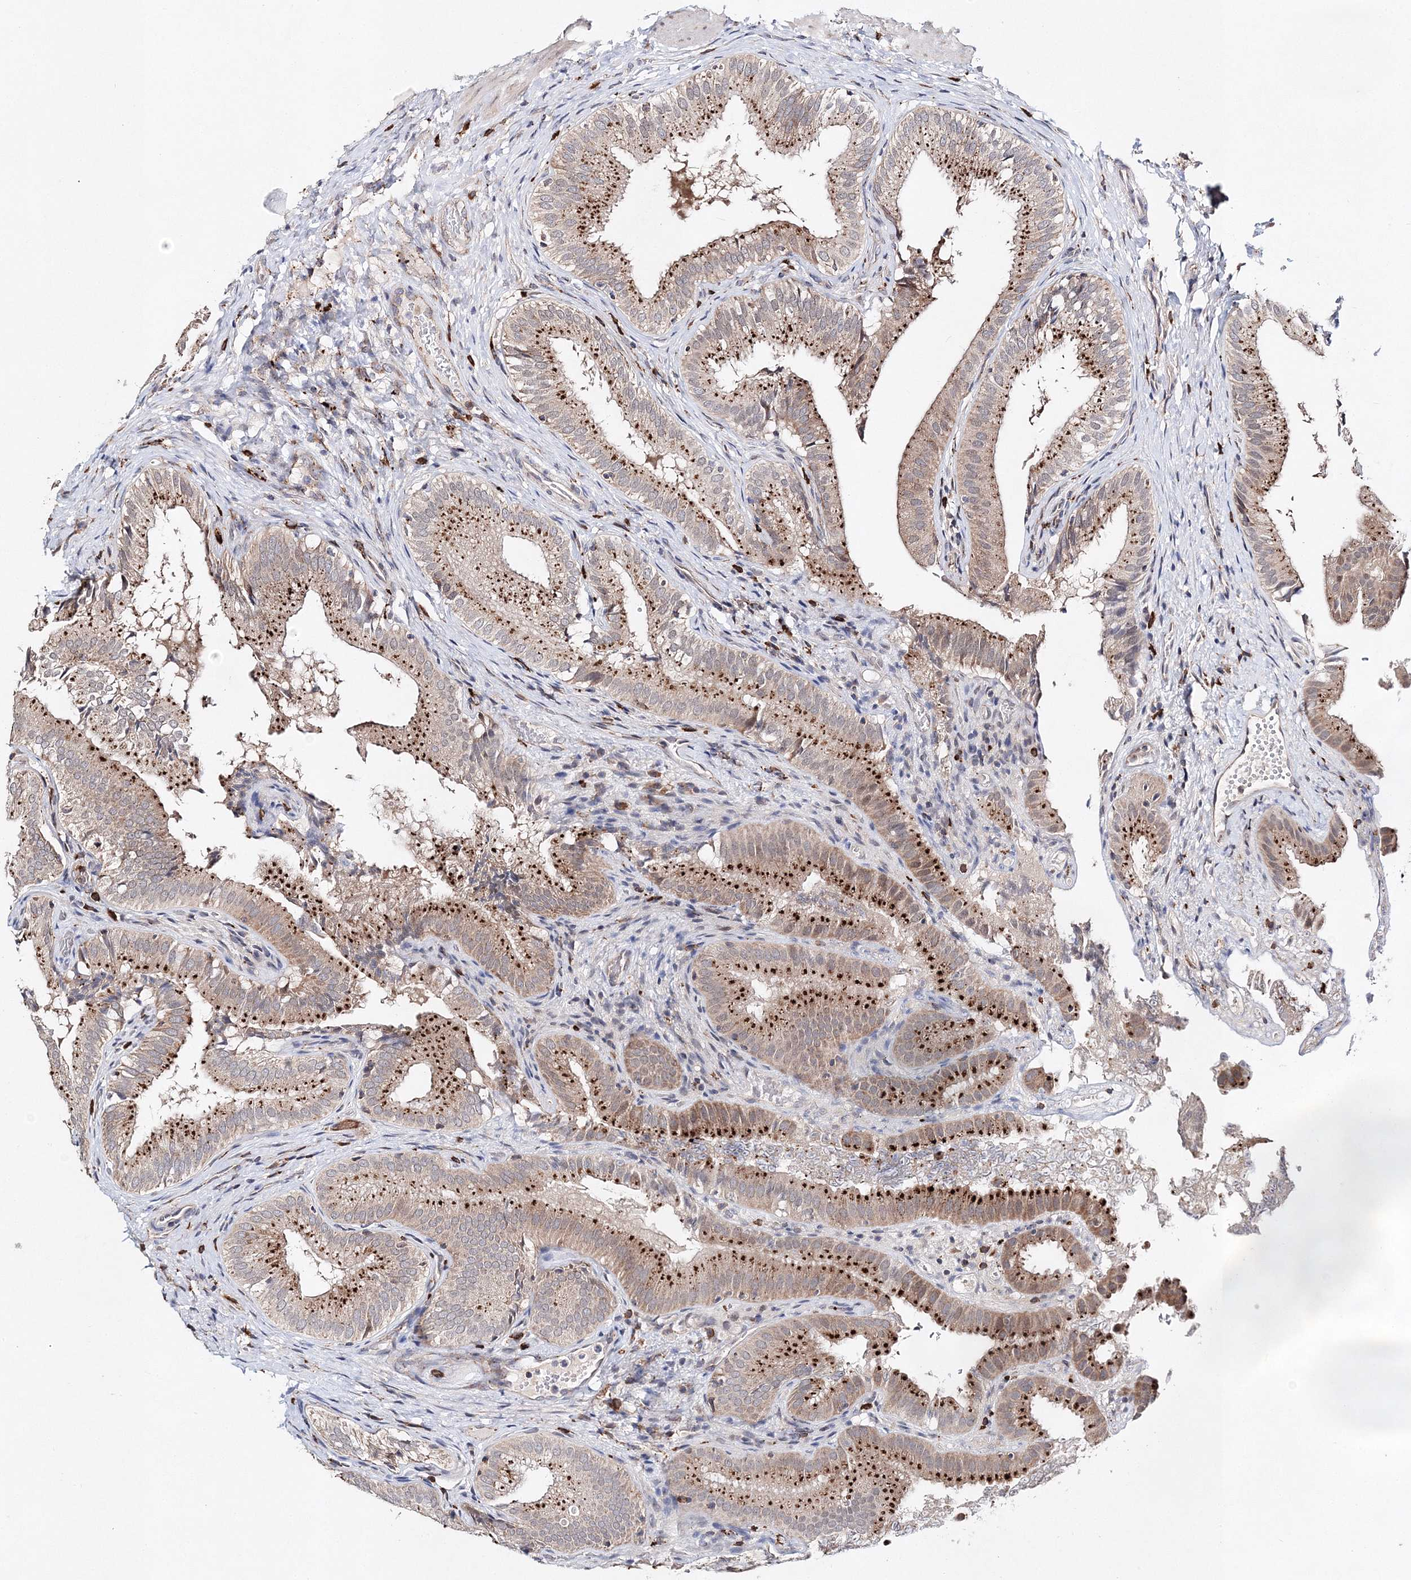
{"staining": {"intensity": "strong", "quantity": ">75%", "location": "cytoplasmic/membranous"}, "tissue": "gallbladder", "cell_type": "Glandular cells", "image_type": "normal", "snomed": [{"axis": "morphology", "description": "Normal tissue, NOS"}, {"axis": "topography", "description": "Gallbladder"}], "caption": "Immunohistochemical staining of normal gallbladder reveals >75% levels of strong cytoplasmic/membranous protein positivity in about >75% of glandular cells.", "gene": "C3orf38", "patient": {"sex": "female", "age": 30}}